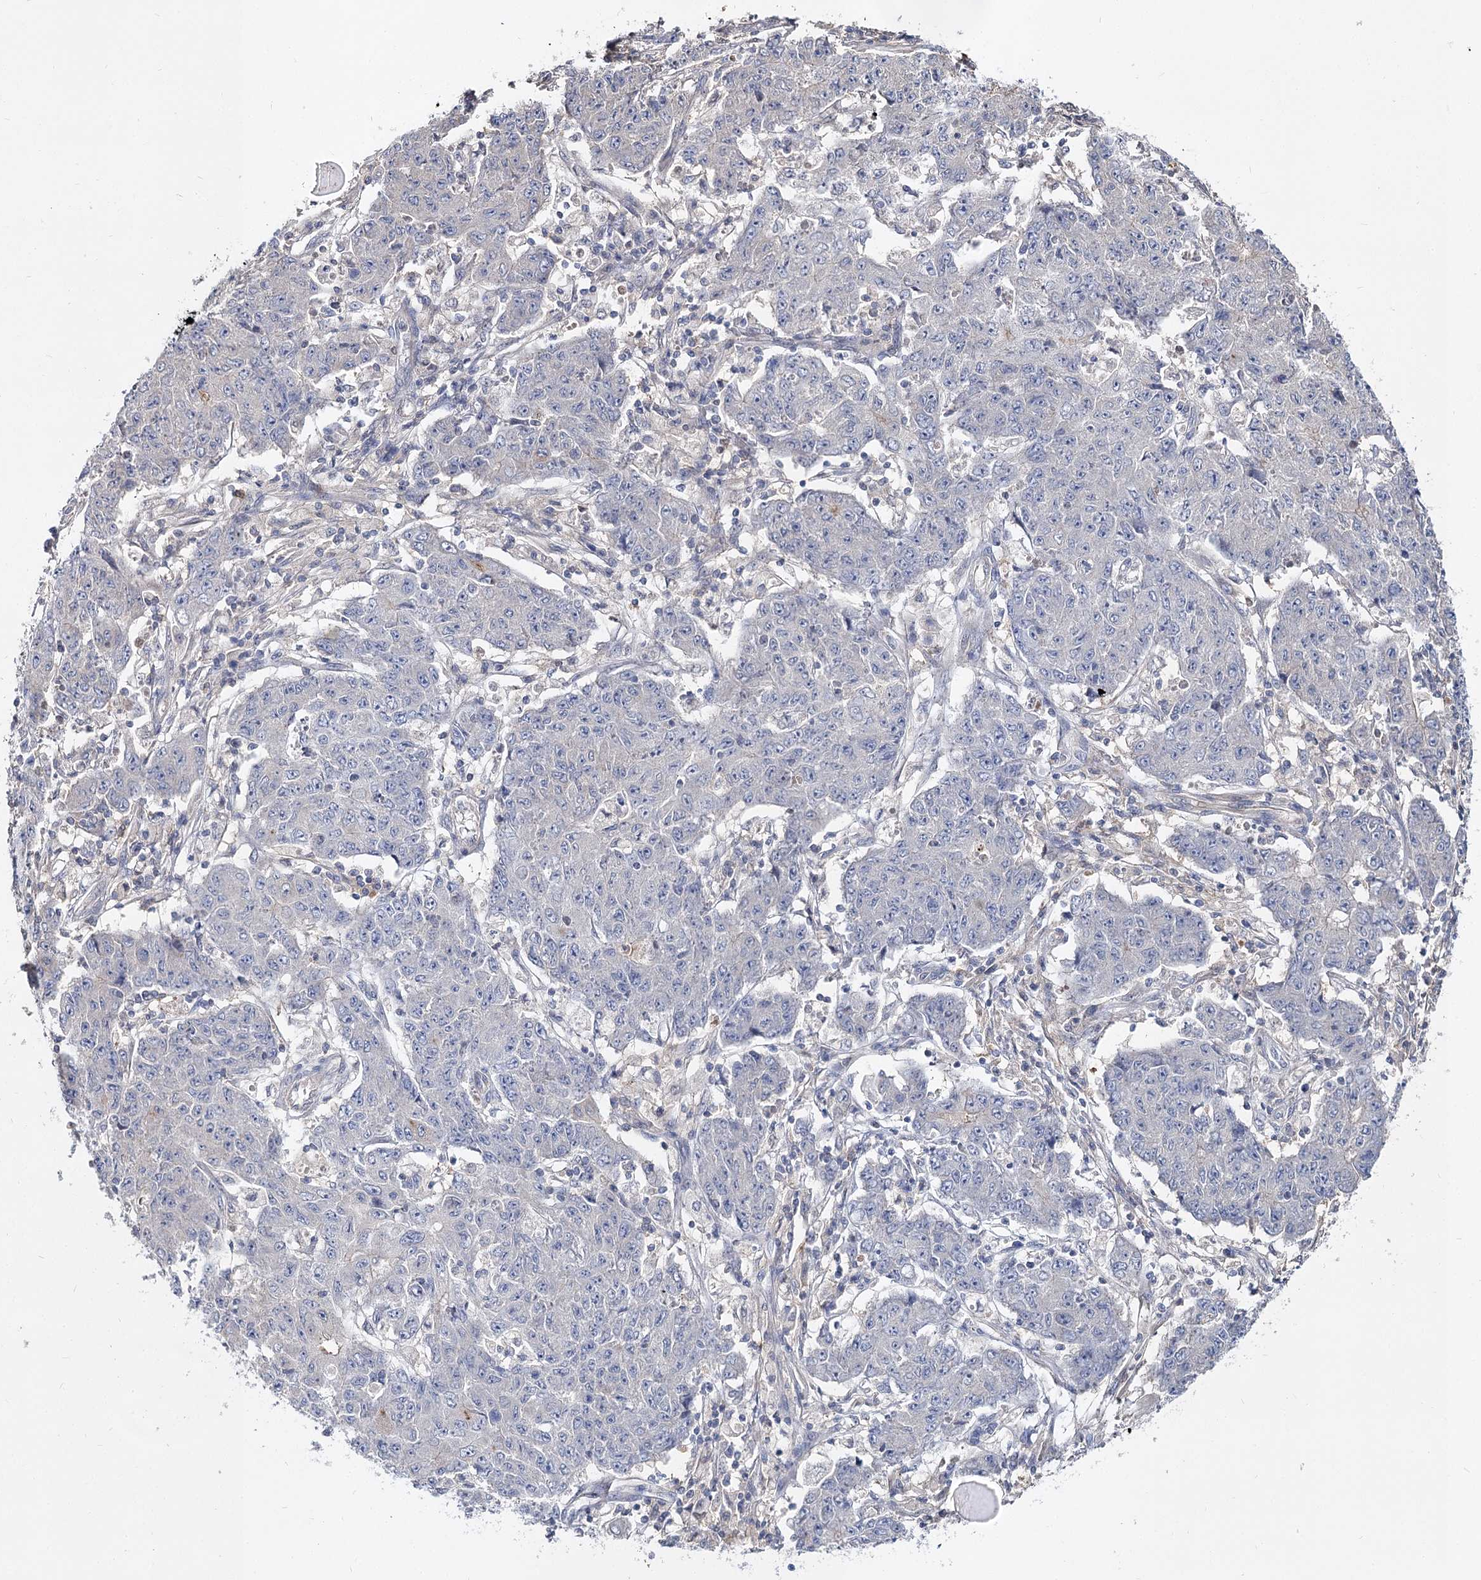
{"staining": {"intensity": "negative", "quantity": "none", "location": "none"}, "tissue": "ovarian cancer", "cell_type": "Tumor cells", "image_type": "cancer", "snomed": [{"axis": "morphology", "description": "Carcinoma, endometroid"}, {"axis": "topography", "description": "Ovary"}], "caption": "Tumor cells show no significant expression in ovarian cancer.", "gene": "UGP2", "patient": {"sex": "female", "age": 42}}